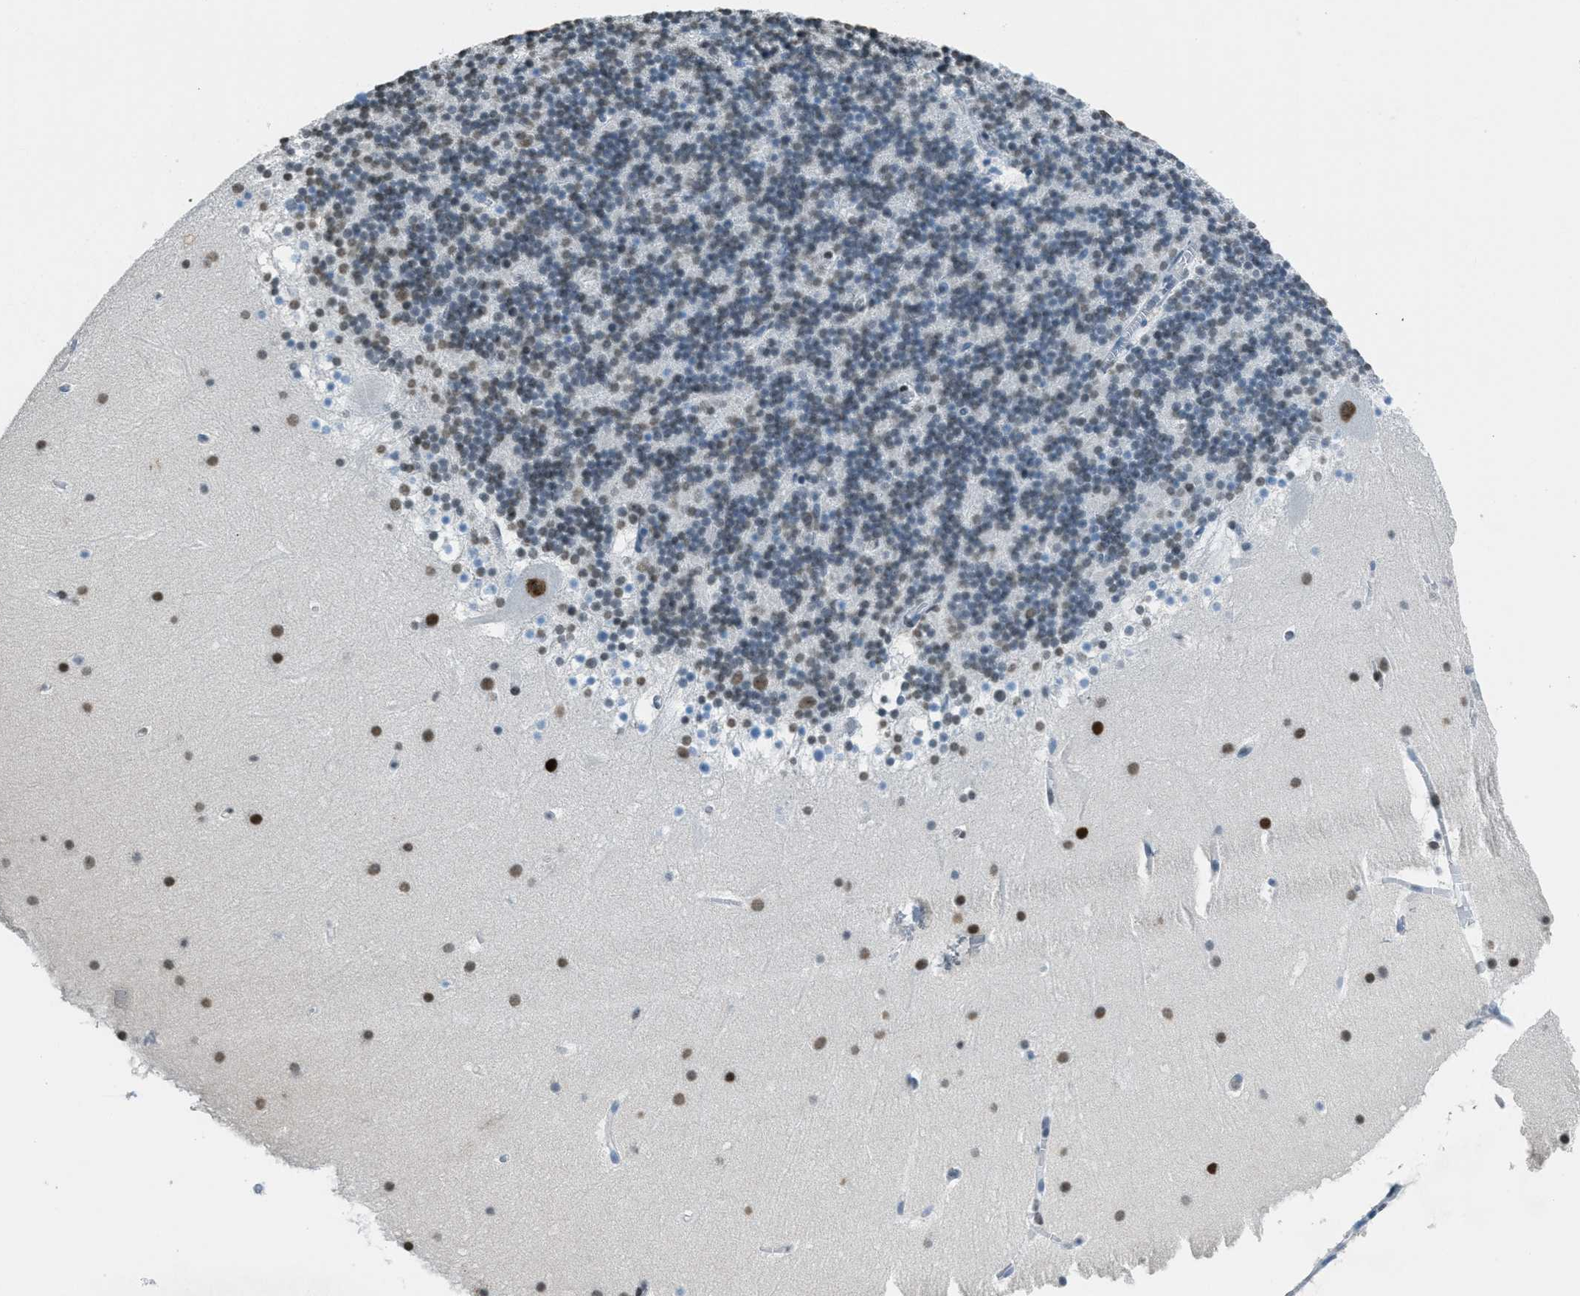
{"staining": {"intensity": "weak", "quantity": "<25%", "location": "nuclear"}, "tissue": "cerebellum", "cell_type": "Cells in granular layer", "image_type": "normal", "snomed": [{"axis": "morphology", "description": "Normal tissue, NOS"}, {"axis": "topography", "description": "Cerebellum"}], "caption": "A micrograph of human cerebellum is negative for staining in cells in granular layer. Brightfield microscopy of immunohistochemistry stained with DAB (3,3'-diaminobenzidine) (brown) and hematoxylin (blue), captured at high magnification.", "gene": "TTC13", "patient": {"sex": "male", "age": 45}}